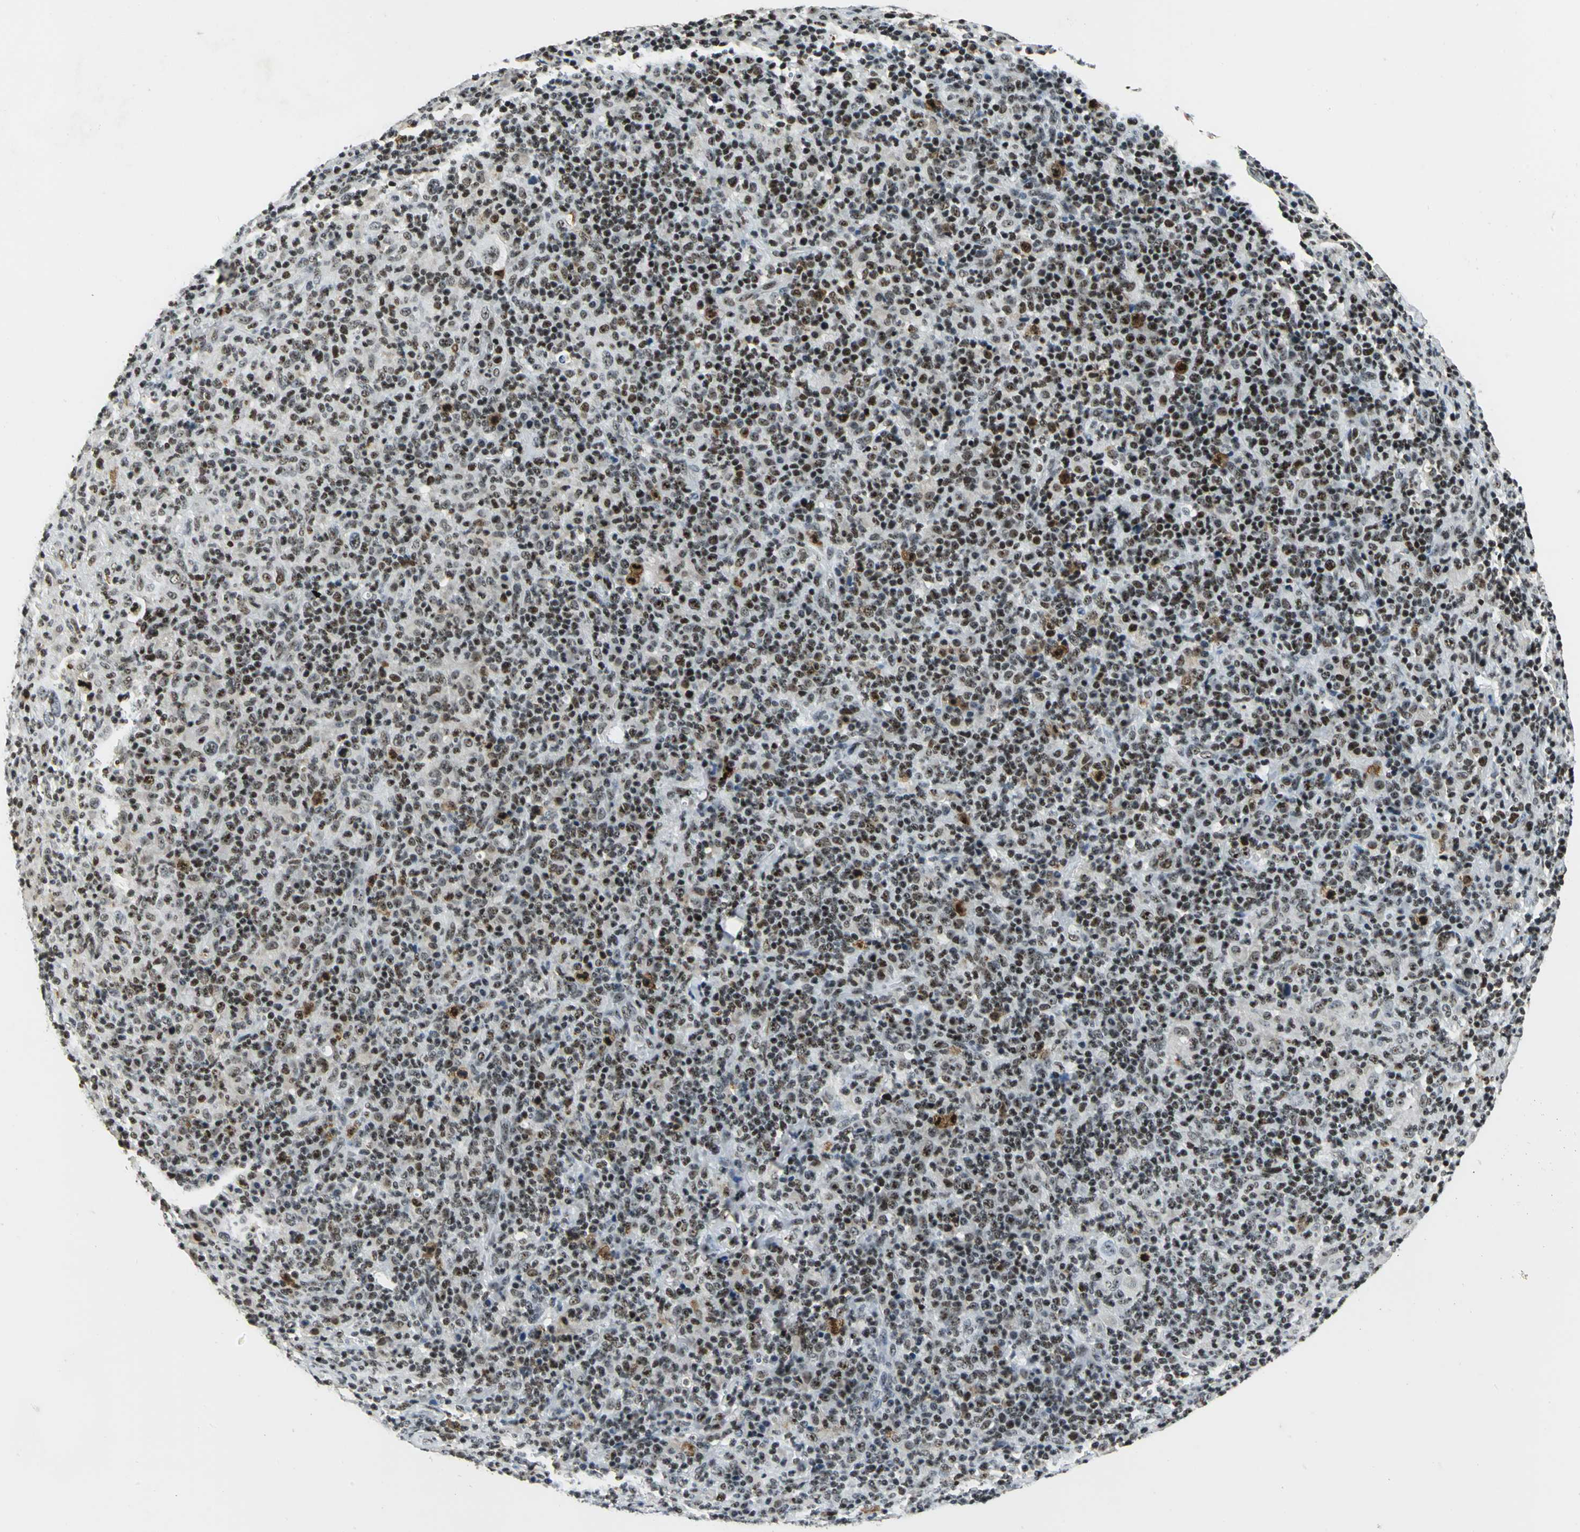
{"staining": {"intensity": "moderate", "quantity": "25%-75%", "location": "nuclear"}, "tissue": "lymphoma", "cell_type": "Tumor cells", "image_type": "cancer", "snomed": [{"axis": "morphology", "description": "Hodgkin's disease, NOS"}, {"axis": "topography", "description": "Lymph node"}], "caption": "Immunohistochemical staining of human lymphoma displays moderate nuclear protein staining in approximately 25%-75% of tumor cells.", "gene": "UBTF", "patient": {"sex": "male", "age": 65}}